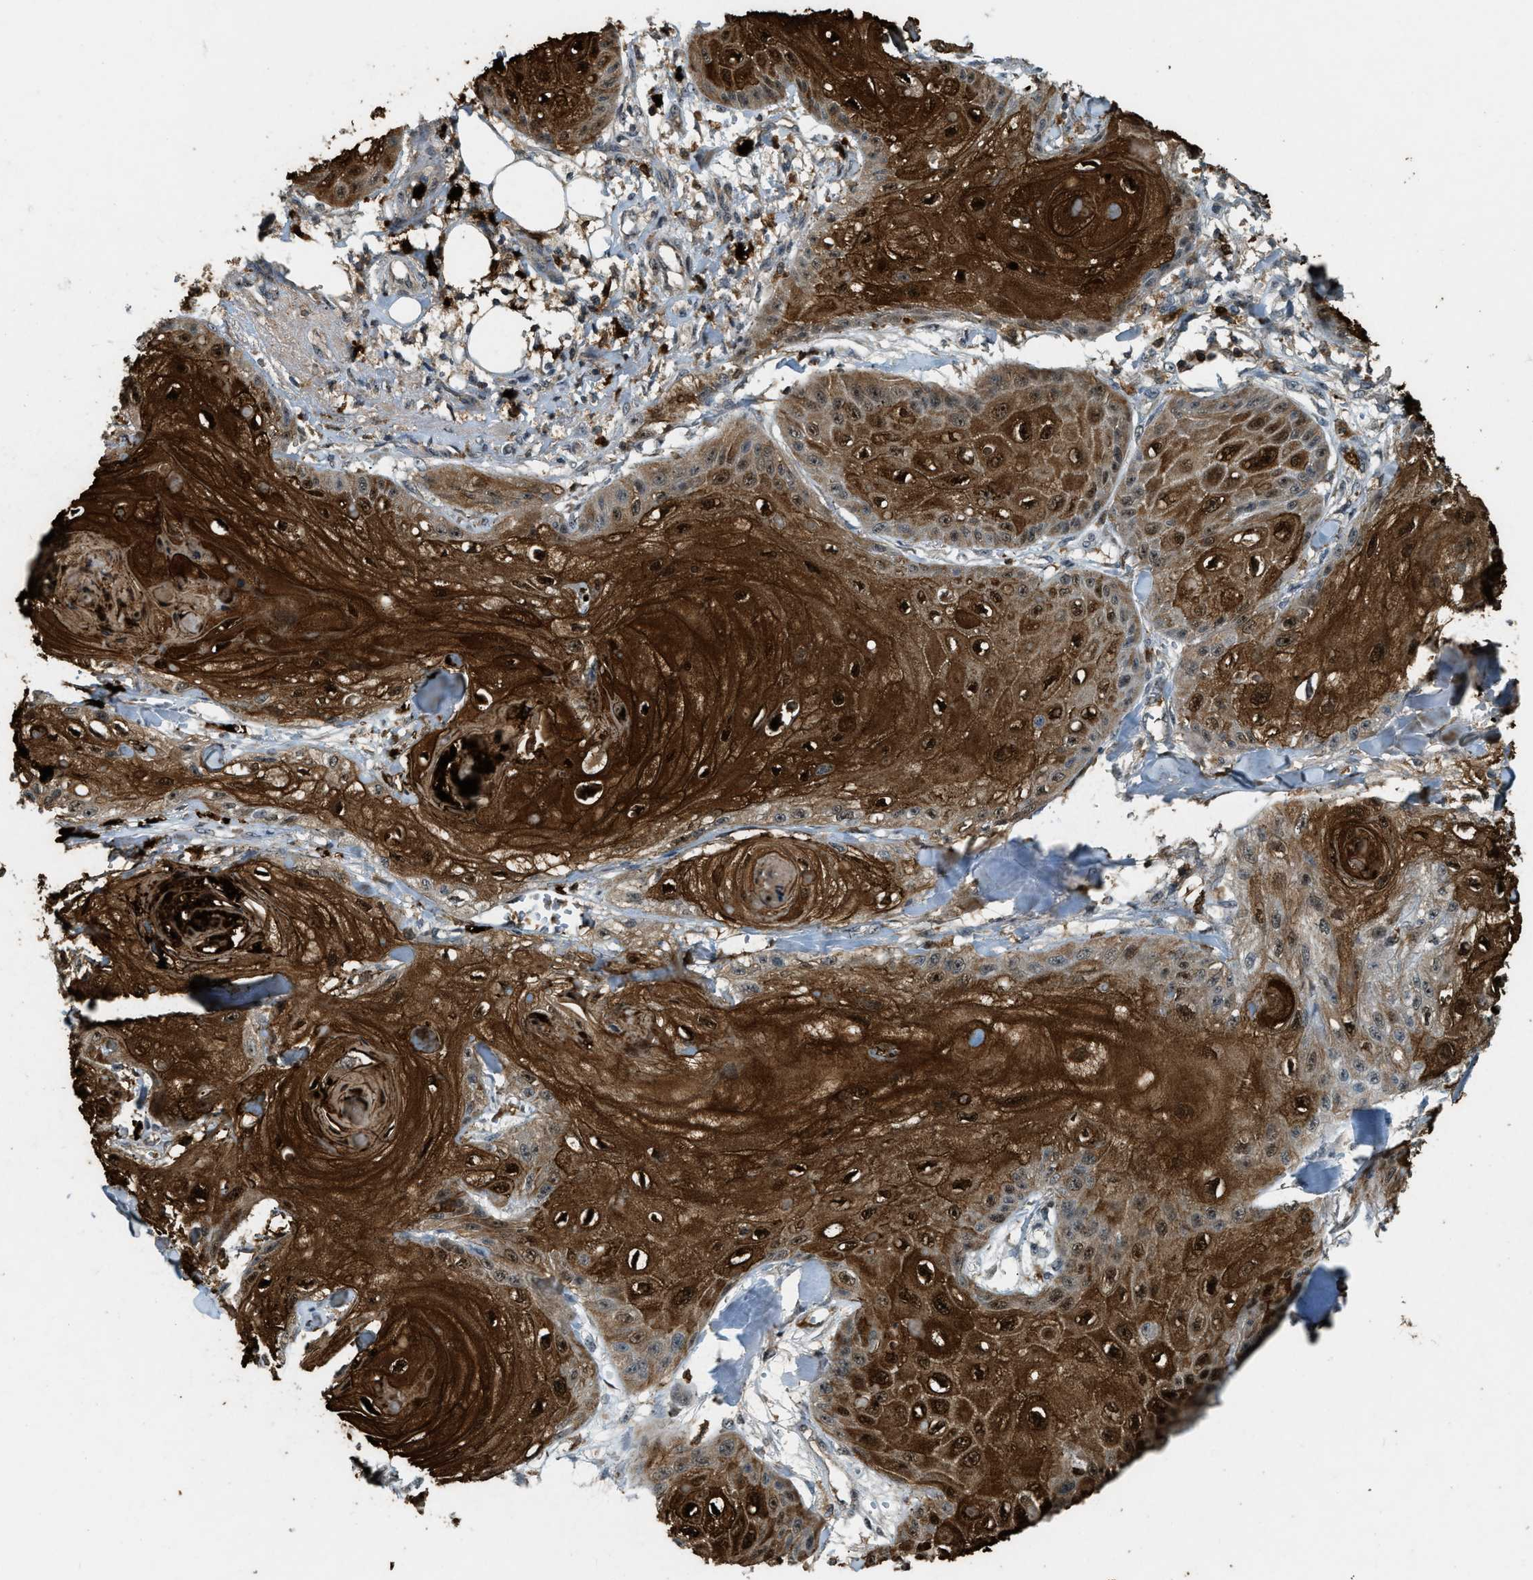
{"staining": {"intensity": "strong", "quantity": ">75%", "location": "cytoplasmic/membranous,nuclear"}, "tissue": "skin cancer", "cell_type": "Tumor cells", "image_type": "cancer", "snomed": [{"axis": "morphology", "description": "Squamous cell carcinoma, NOS"}, {"axis": "topography", "description": "Skin"}], "caption": "Approximately >75% of tumor cells in skin cancer (squamous cell carcinoma) display strong cytoplasmic/membranous and nuclear protein positivity as visualized by brown immunohistochemical staining.", "gene": "RNF141", "patient": {"sex": "male", "age": 74}}